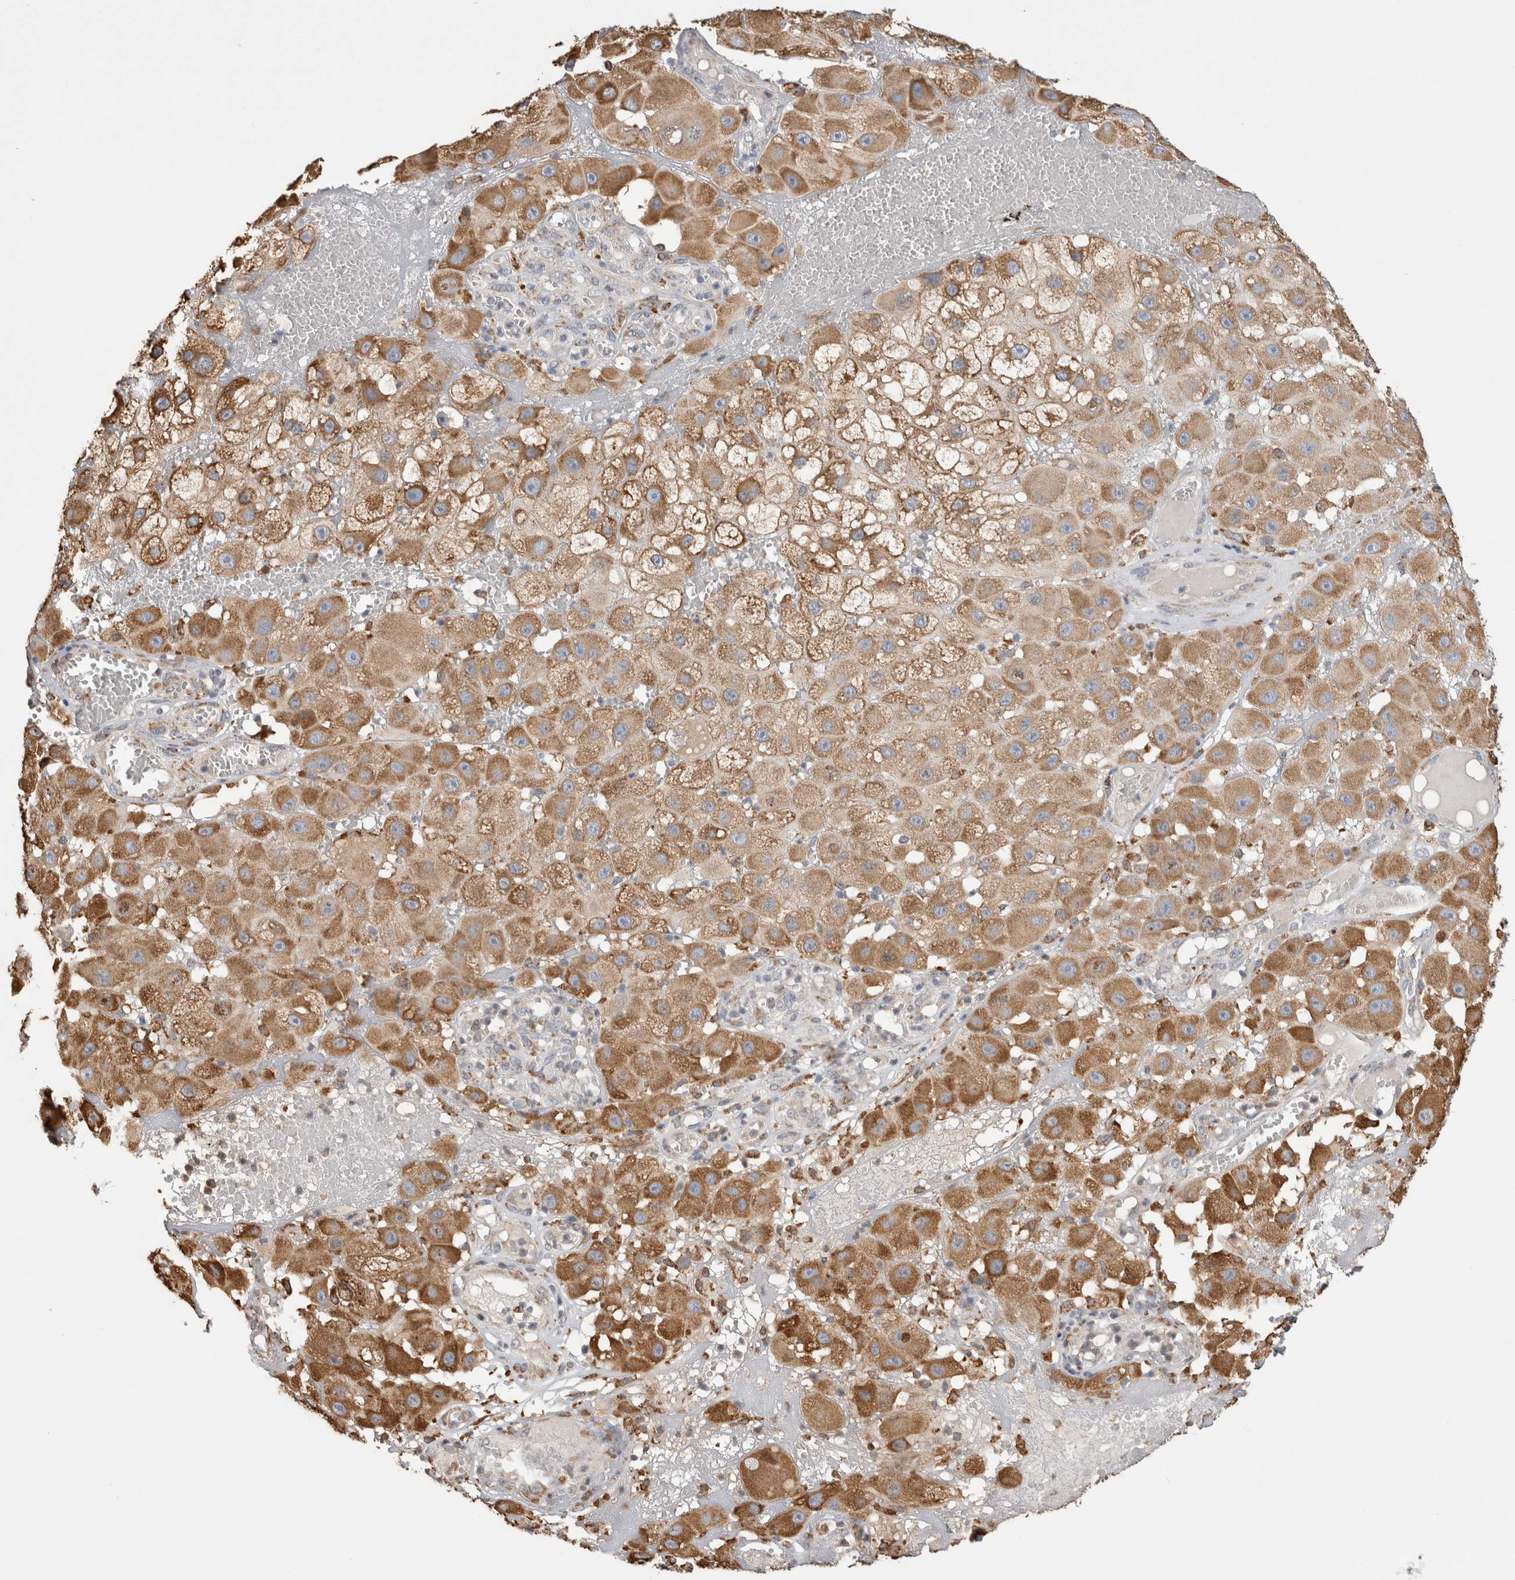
{"staining": {"intensity": "moderate", "quantity": ">75%", "location": "cytoplasmic/membranous"}, "tissue": "melanoma", "cell_type": "Tumor cells", "image_type": "cancer", "snomed": [{"axis": "morphology", "description": "Malignant melanoma, NOS"}, {"axis": "topography", "description": "Skin"}], "caption": "High-power microscopy captured an immunohistochemistry histopathology image of melanoma, revealing moderate cytoplasmic/membranous expression in about >75% of tumor cells.", "gene": "LRPAP1", "patient": {"sex": "female", "age": 81}}